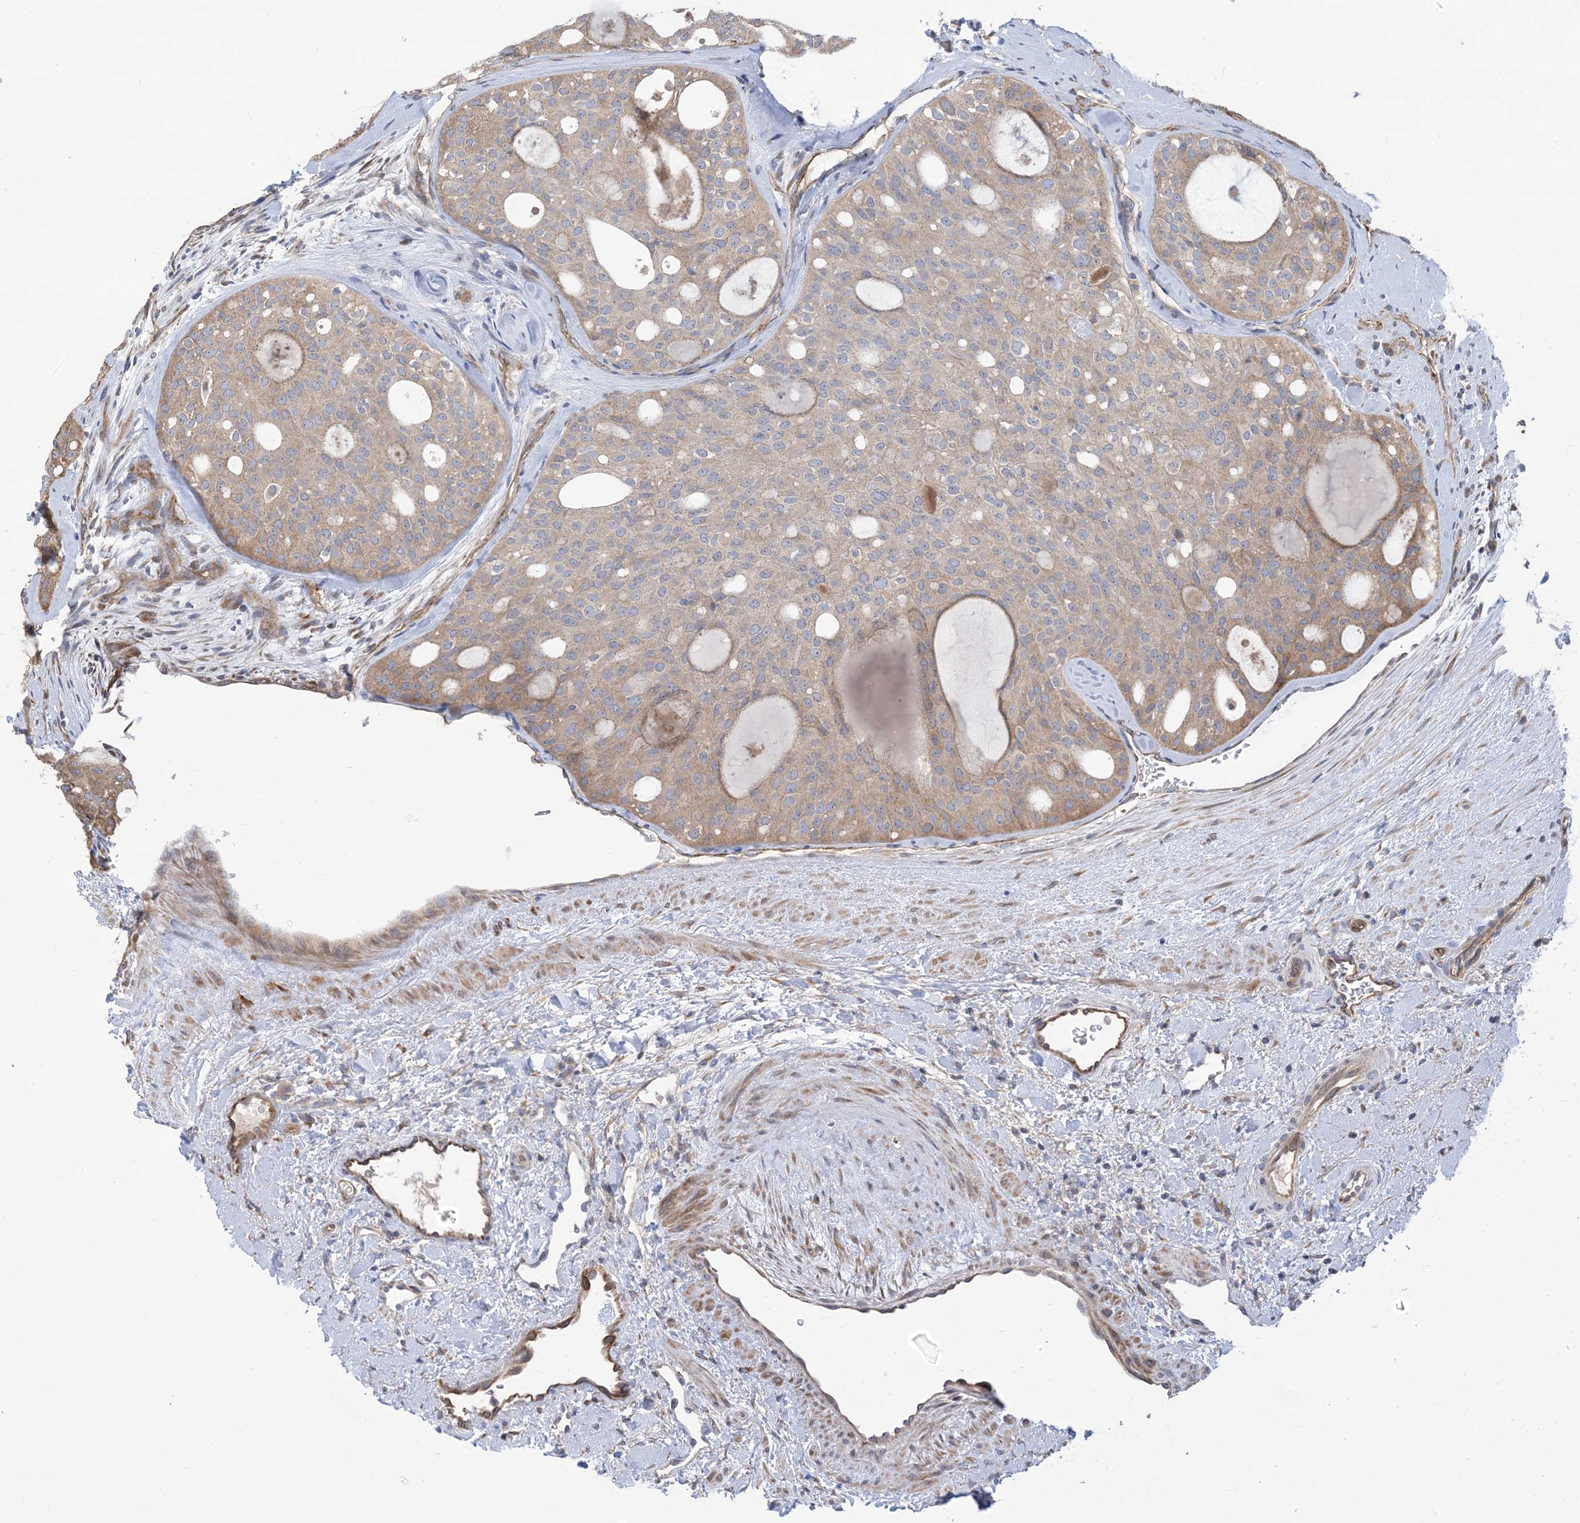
{"staining": {"intensity": "moderate", "quantity": ">75%", "location": "cytoplasmic/membranous"}, "tissue": "thyroid cancer", "cell_type": "Tumor cells", "image_type": "cancer", "snomed": [{"axis": "morphology", "description": "Follicular adenoma carcinoma, NOS"}, {"axis": "topography", "description": "Thyroid gland"}], "caption": "A histopathology image of human thyroid cancer stained for a protein displays moderate cytoplasmic/membranous brown staining in tumor cells. (brown staining indicates protein expression, while blue staining denotes nuclei).", "gene": "CLEC16A", "patient": {"sex": "male", "age": 75}}